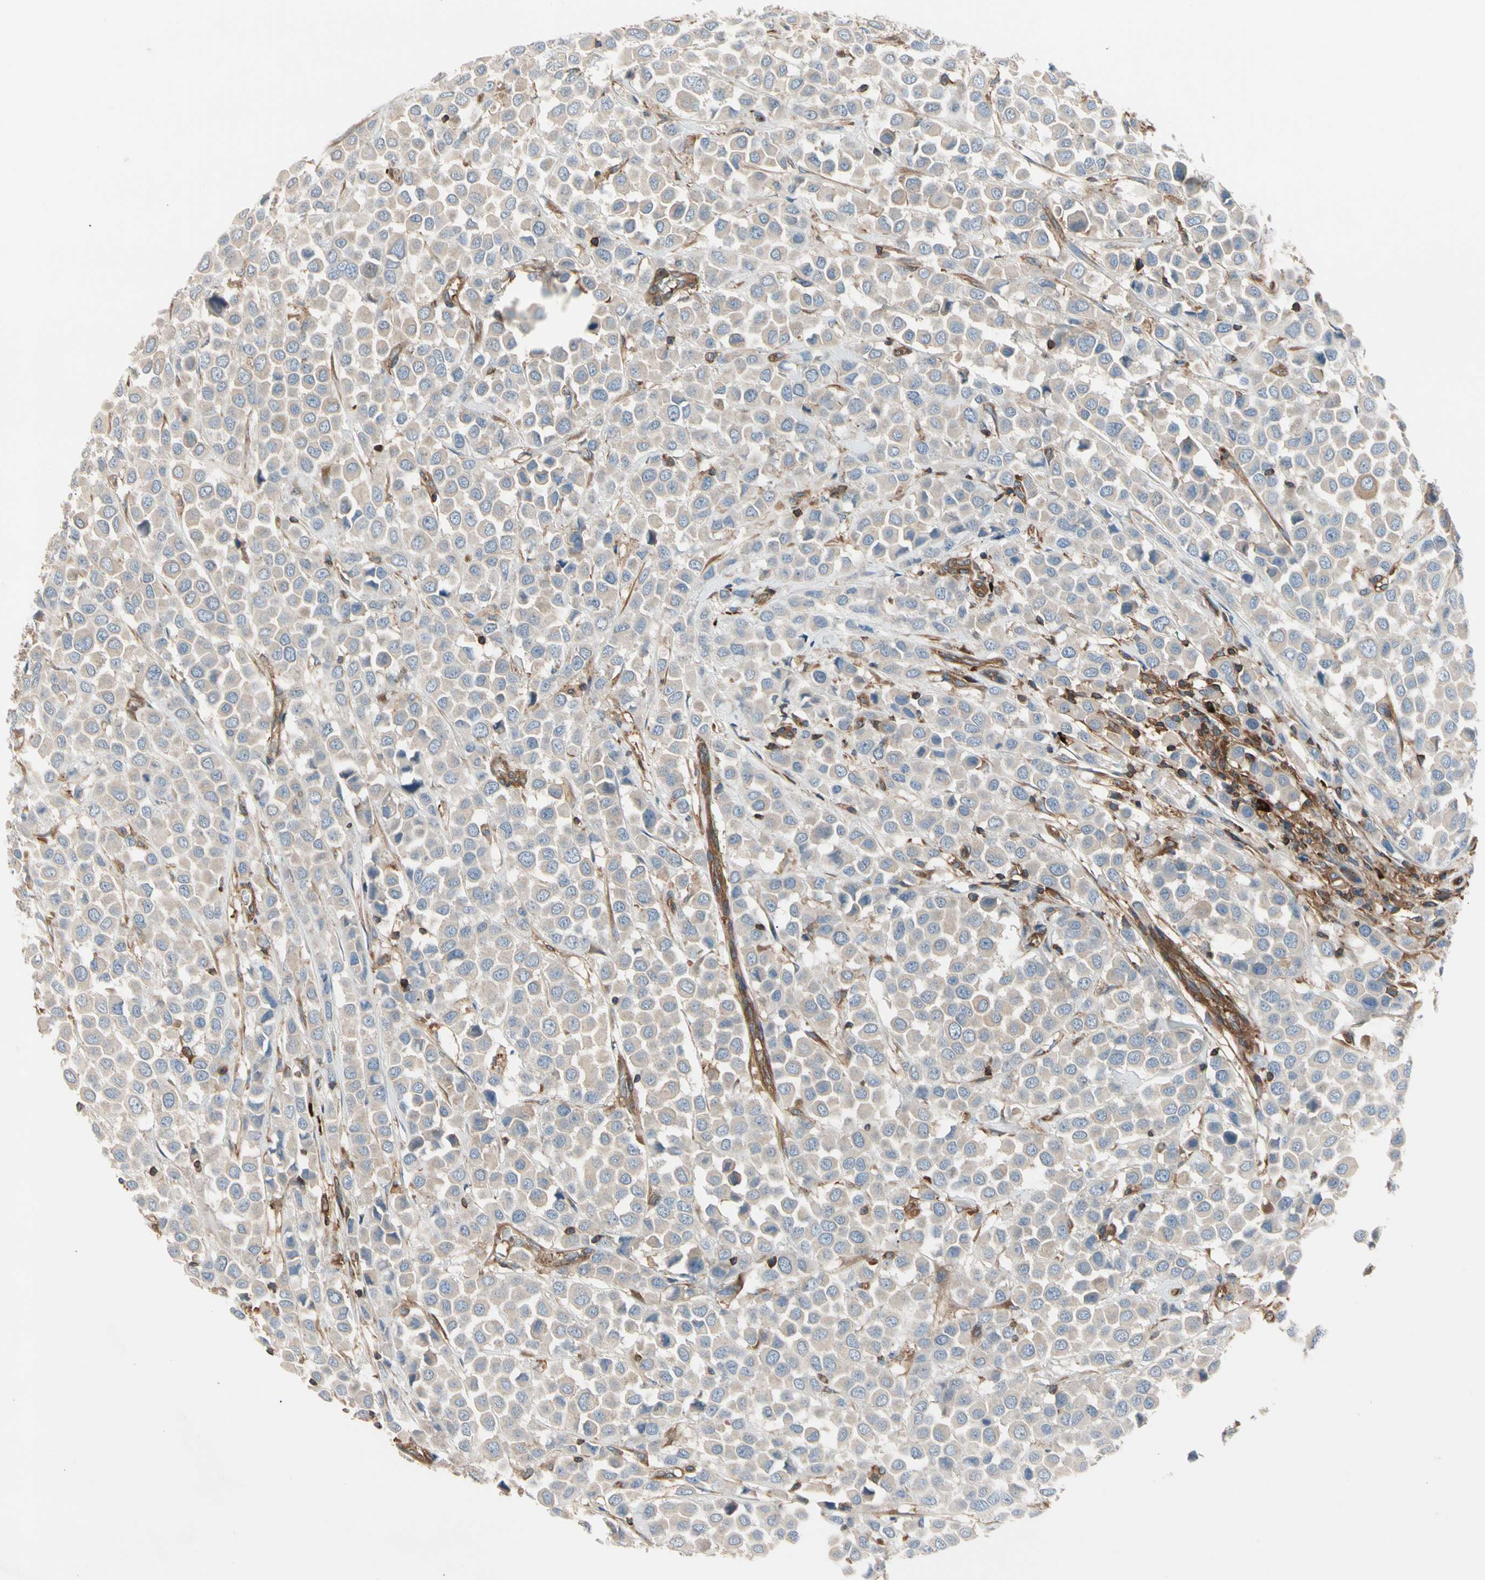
{"staining": {"intensity": "weak", "quantity": ">75%", "location": "cytoplasmic/membranous"}, "tissue": "breast cancer", "cell_type": "Tumor cells", "image_type": "cancer", "snomed": [{"axis": "morphology", "description": "Duct carcinoma"}, {"axis": "topography", "description": "Breast"}], "caption": "Brown immunohistochemical staining in breast intraductal carcinoma displays weak cytoplasmic/membranous positivity in about >75% of tumor cells.", "gene": "ROCK1", "patient": {"sex": "female", "age": 61}}